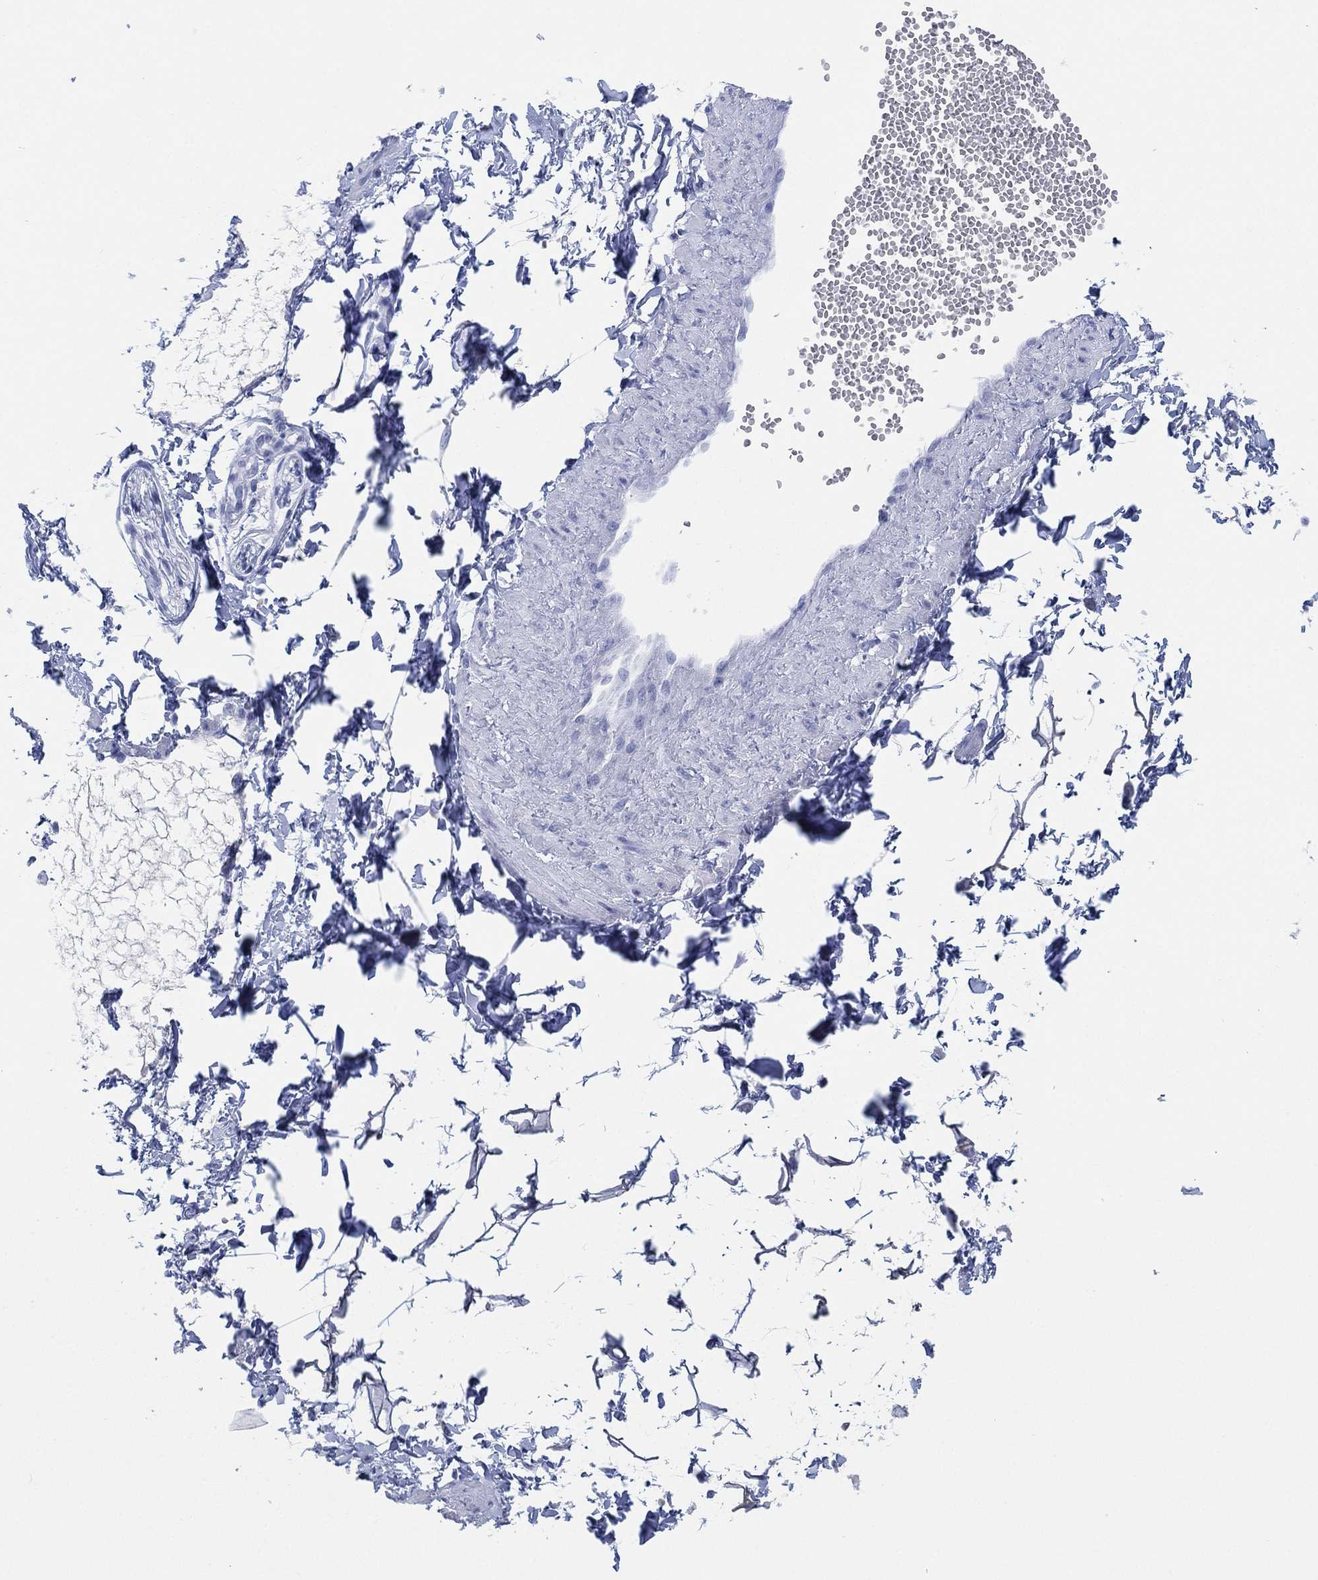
{"staining": {"intensity": "negative", "quantity": "none", "location": "none"}, "tissue": "adipose tissue", "cell_type": "Adipocytes", "image_type": "normal", "snomed": [{"axis": "morphology", "description": "Normal tissue, NOS"}, {"axis": "topography", "description": "Smooth muscle"}, {"axis": "topography", "description": "Peripheral nerve tissue"}], "caption": "Adipocytes are negative for brown protein staining in benign adipose tissue.", "gene": "SLC9C2", "patient": {"sex": "male", "age": 22}}